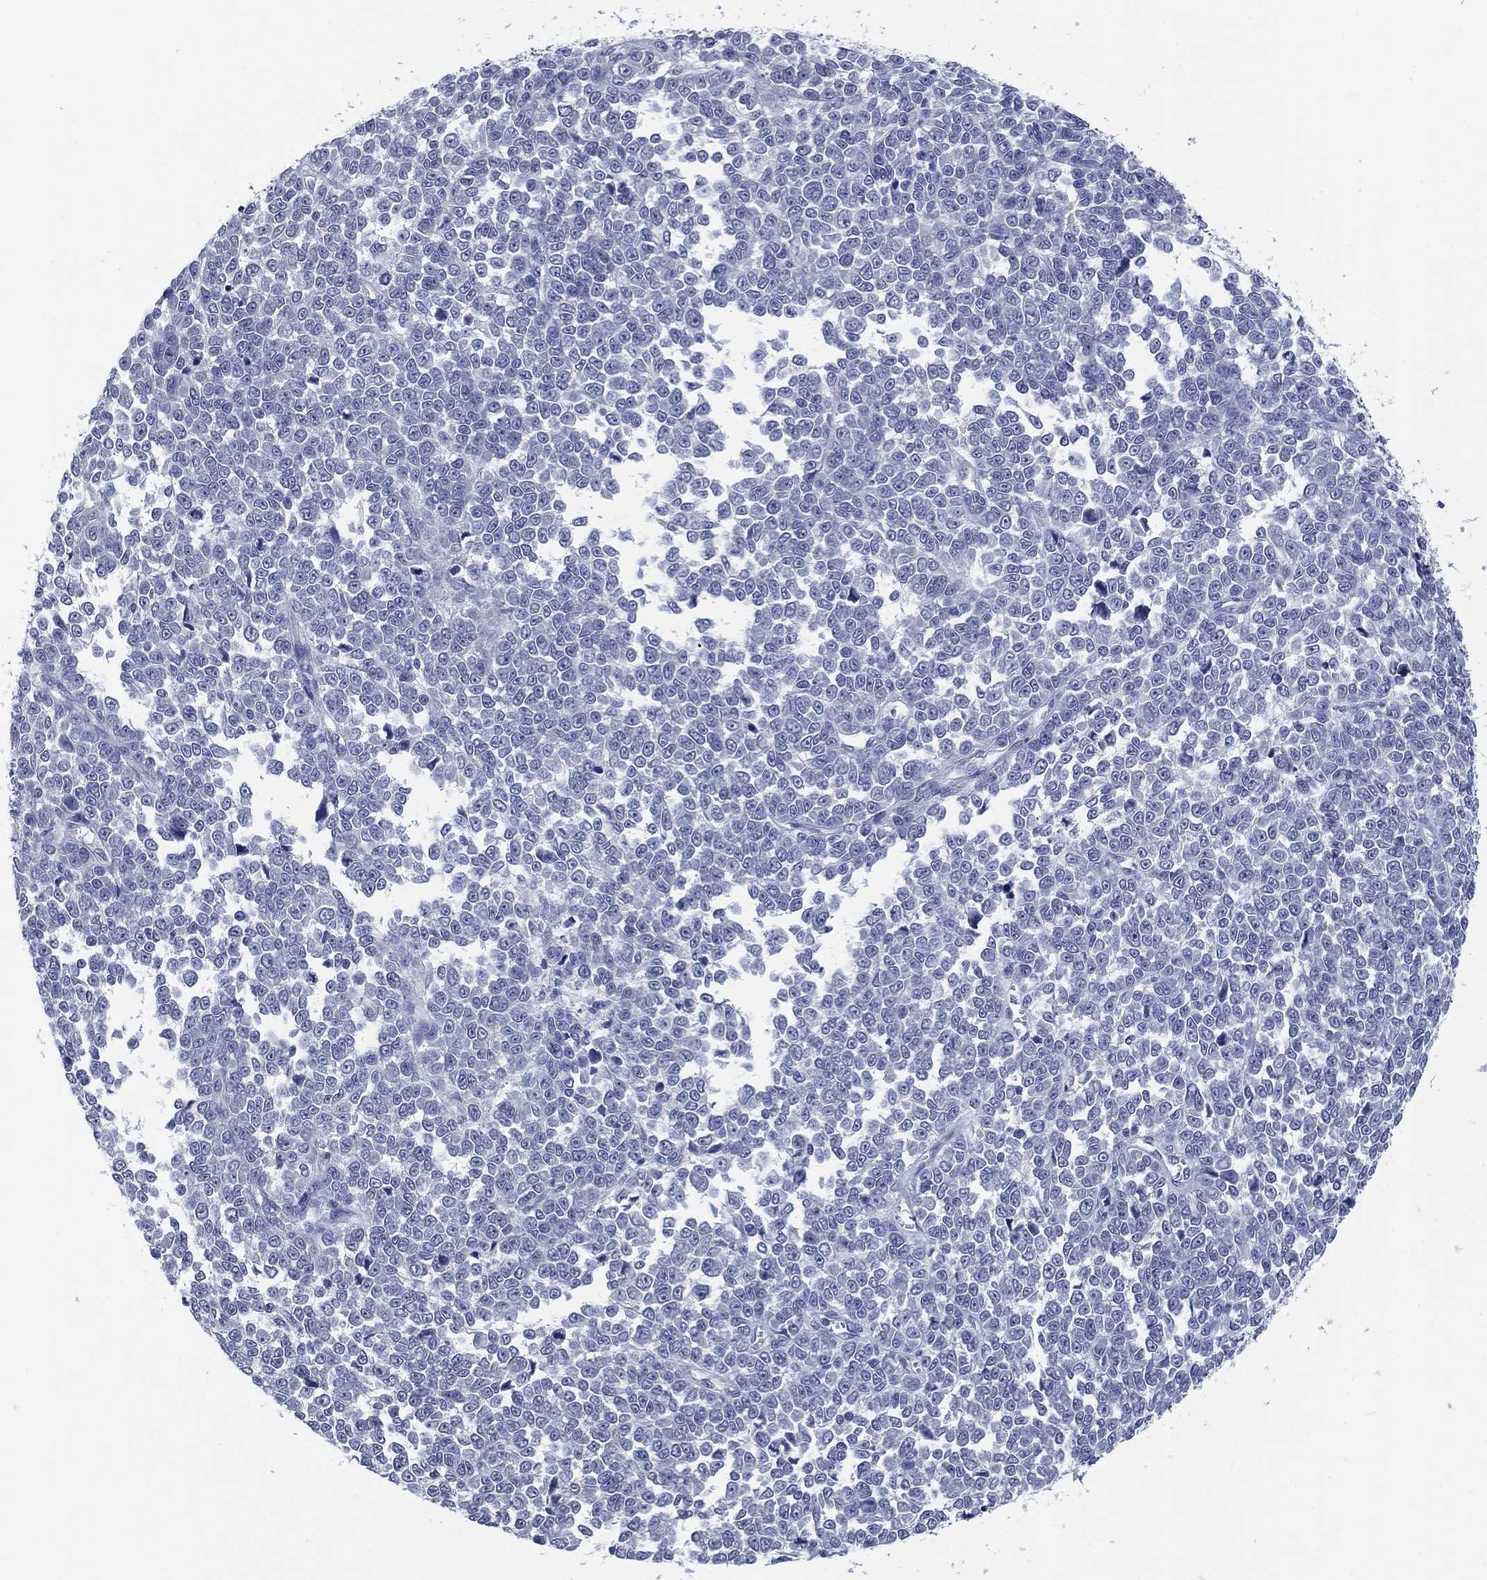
{"staining": {"intensity": "negative", "quantity": "none", "location": "none"}, "tissue": "melanoma", "cell_type": "Tumor cells", "image_type": "cancer", "snomed": [{"axis": "morphology", "description": "Malignant melanoma, NOS"}, {"axis": "topography", "description": "Skin"}], "caption": "Human melanoma stained for a protein using IHC demonstrates no staining in tumor cells.", "gene": "OTUB2", "patient": {"sex": "female", "age": 95}}